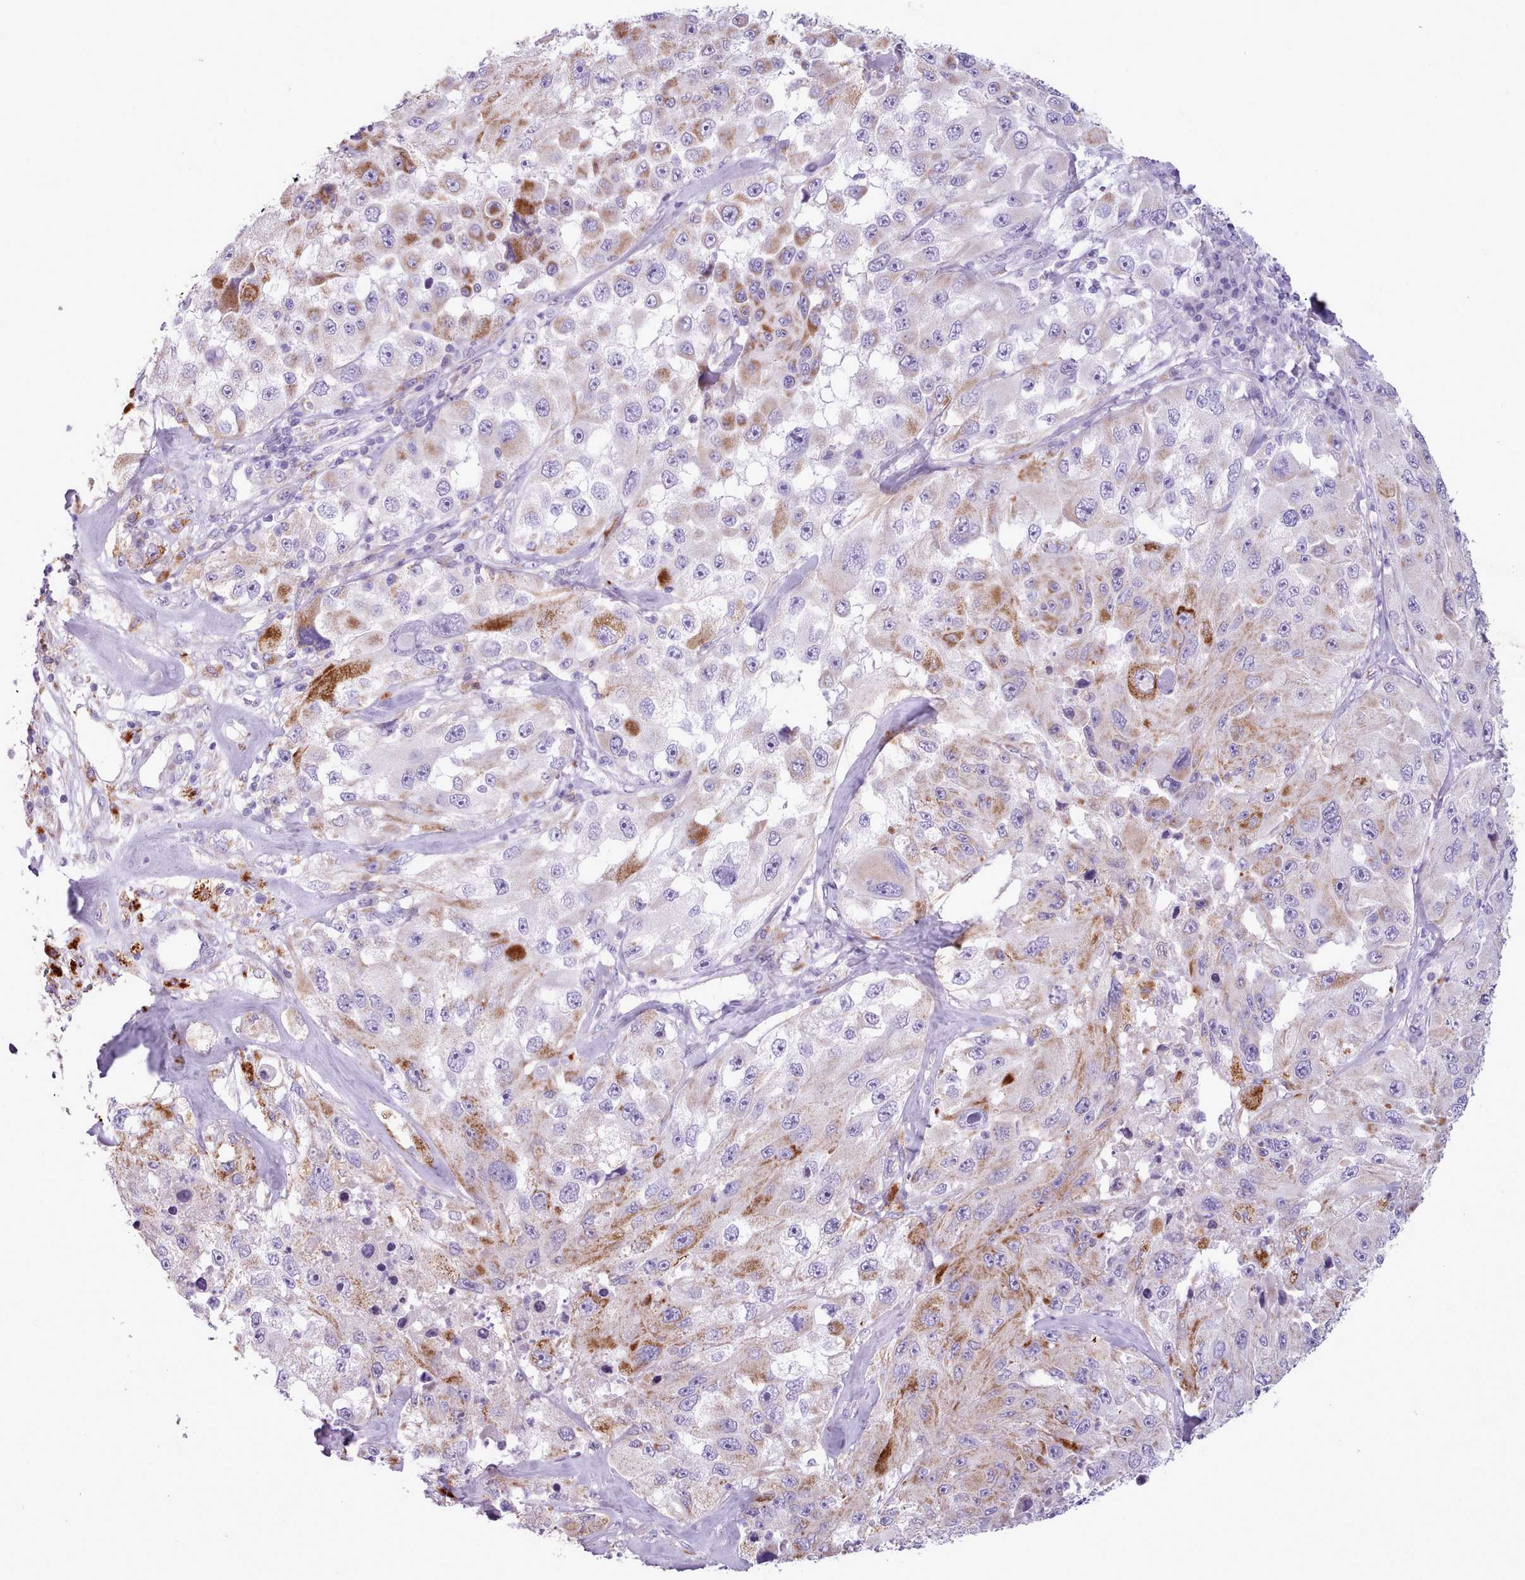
{"staining": {"intensity": "moderate", "quantity": "<25%", "location": "cytoplasmic/membranous"}, "tissue": "melanoma", "cell_type": "Tumor cells", "image_type": "cancer", "snomed": [{"axis": "morphology", "description": "Malignant melanoma, Metastatic site"}, {"axis": "topography", "description": "Lymph node"}], "caption": "Human malignant melanoma (metastatic site) stained with a protein marker demonstrates moderate staining in tumor cells.", "gene": "AK4", "patient": {"sex": "male", "age": 62}}